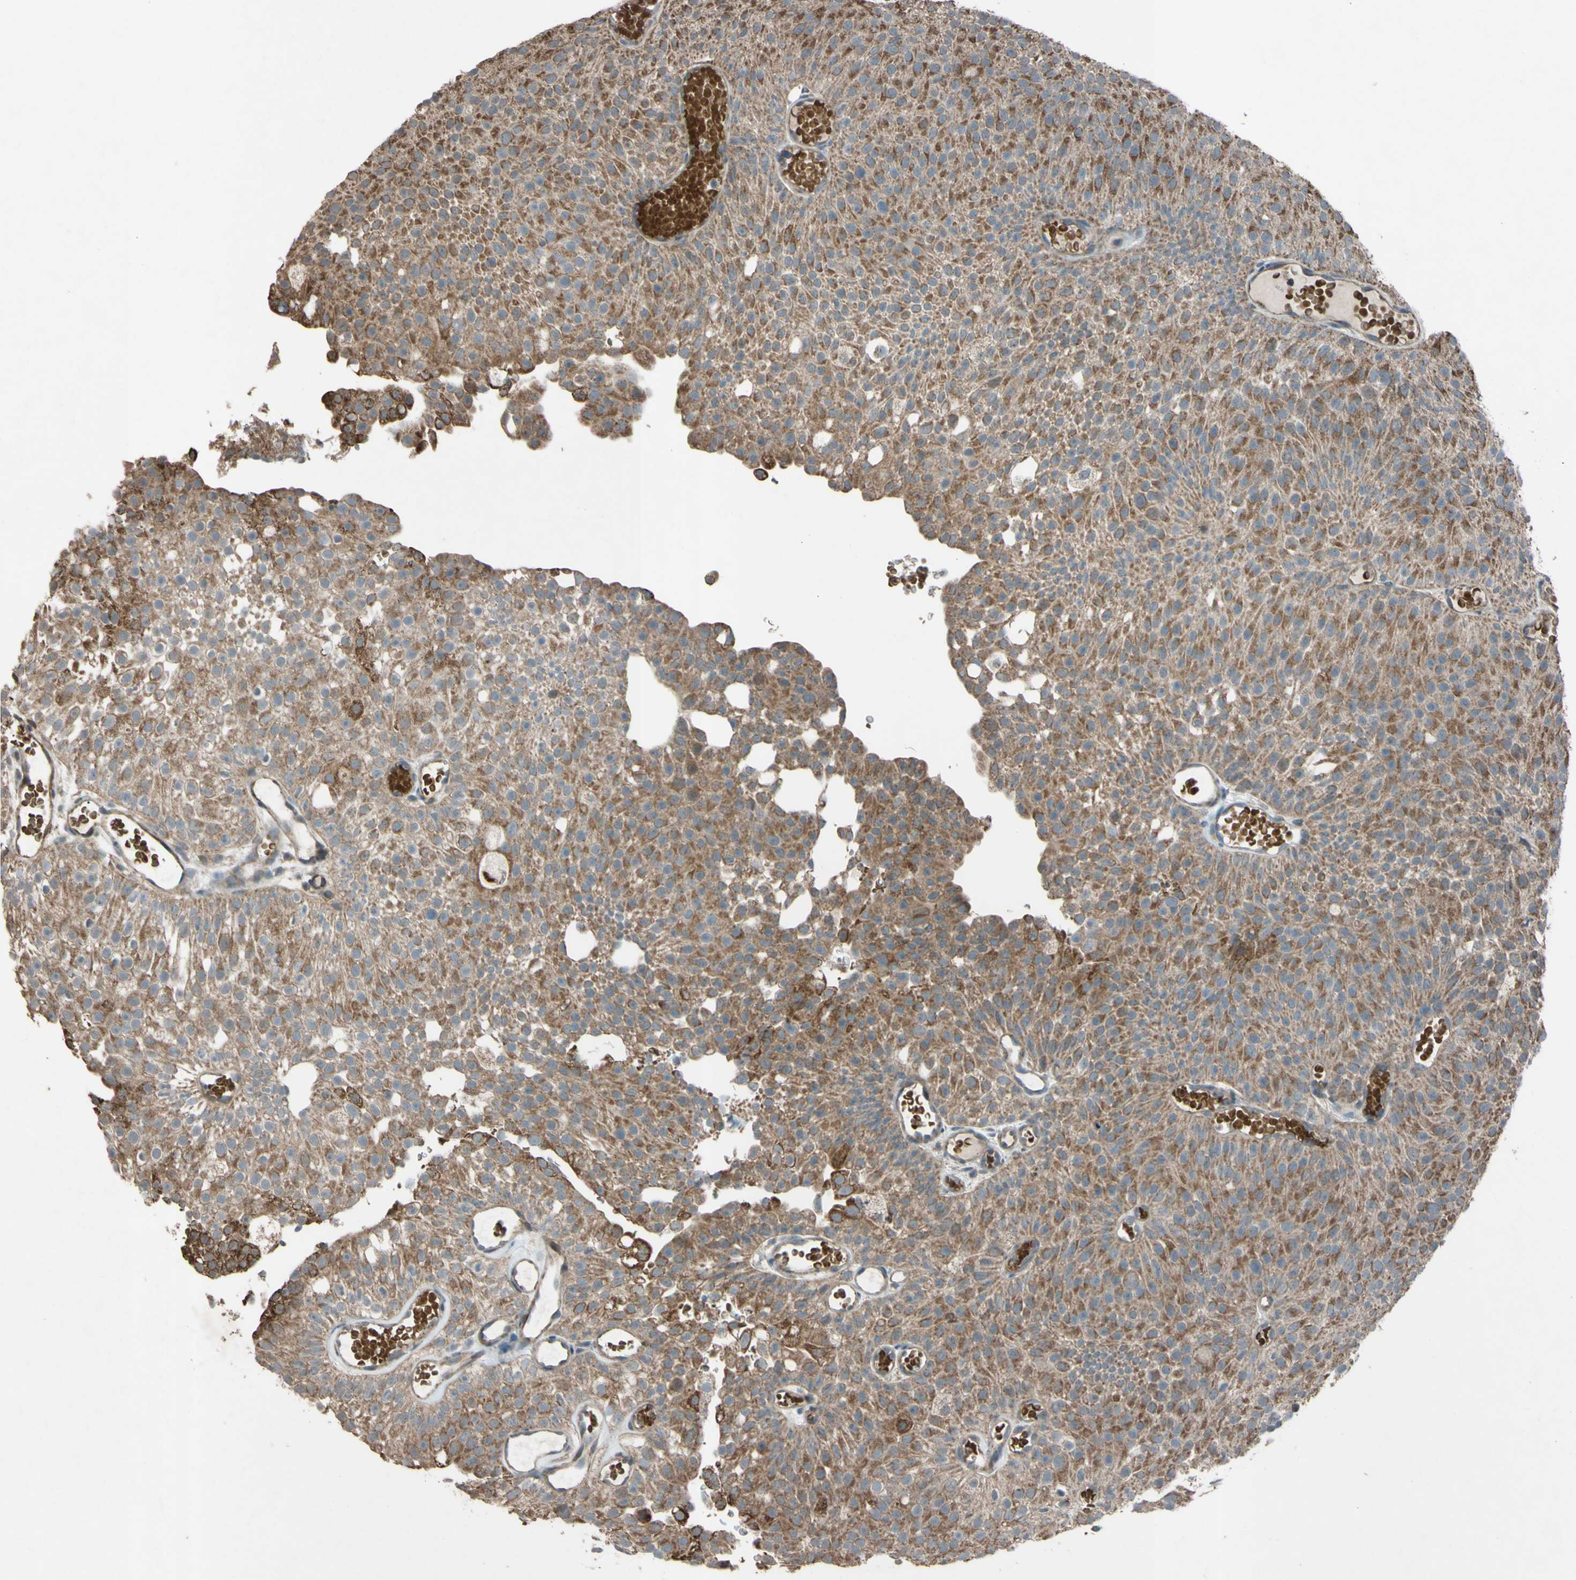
{"staining": {"intensity": "moderate", "quantity": ">75%", "location": "cytoplasmic/membranous"}, "tissue": "urothelial cancer", "cell_type": "Tumor cells", "image_type": "cancer", "snomed": [{"axis": "morphology", "description": "Urothelial carcinoma, Low grade"}, {"axis": "topography", "description": "Urinary bladder"}], "caption": "The immunohistochemical stain labels moderate cytoplasmic/membranous expression in tumor cells of urothelial cancer tissue.", "gene": "ACOT8", "patient": {"sex": "male", "age": 78}}